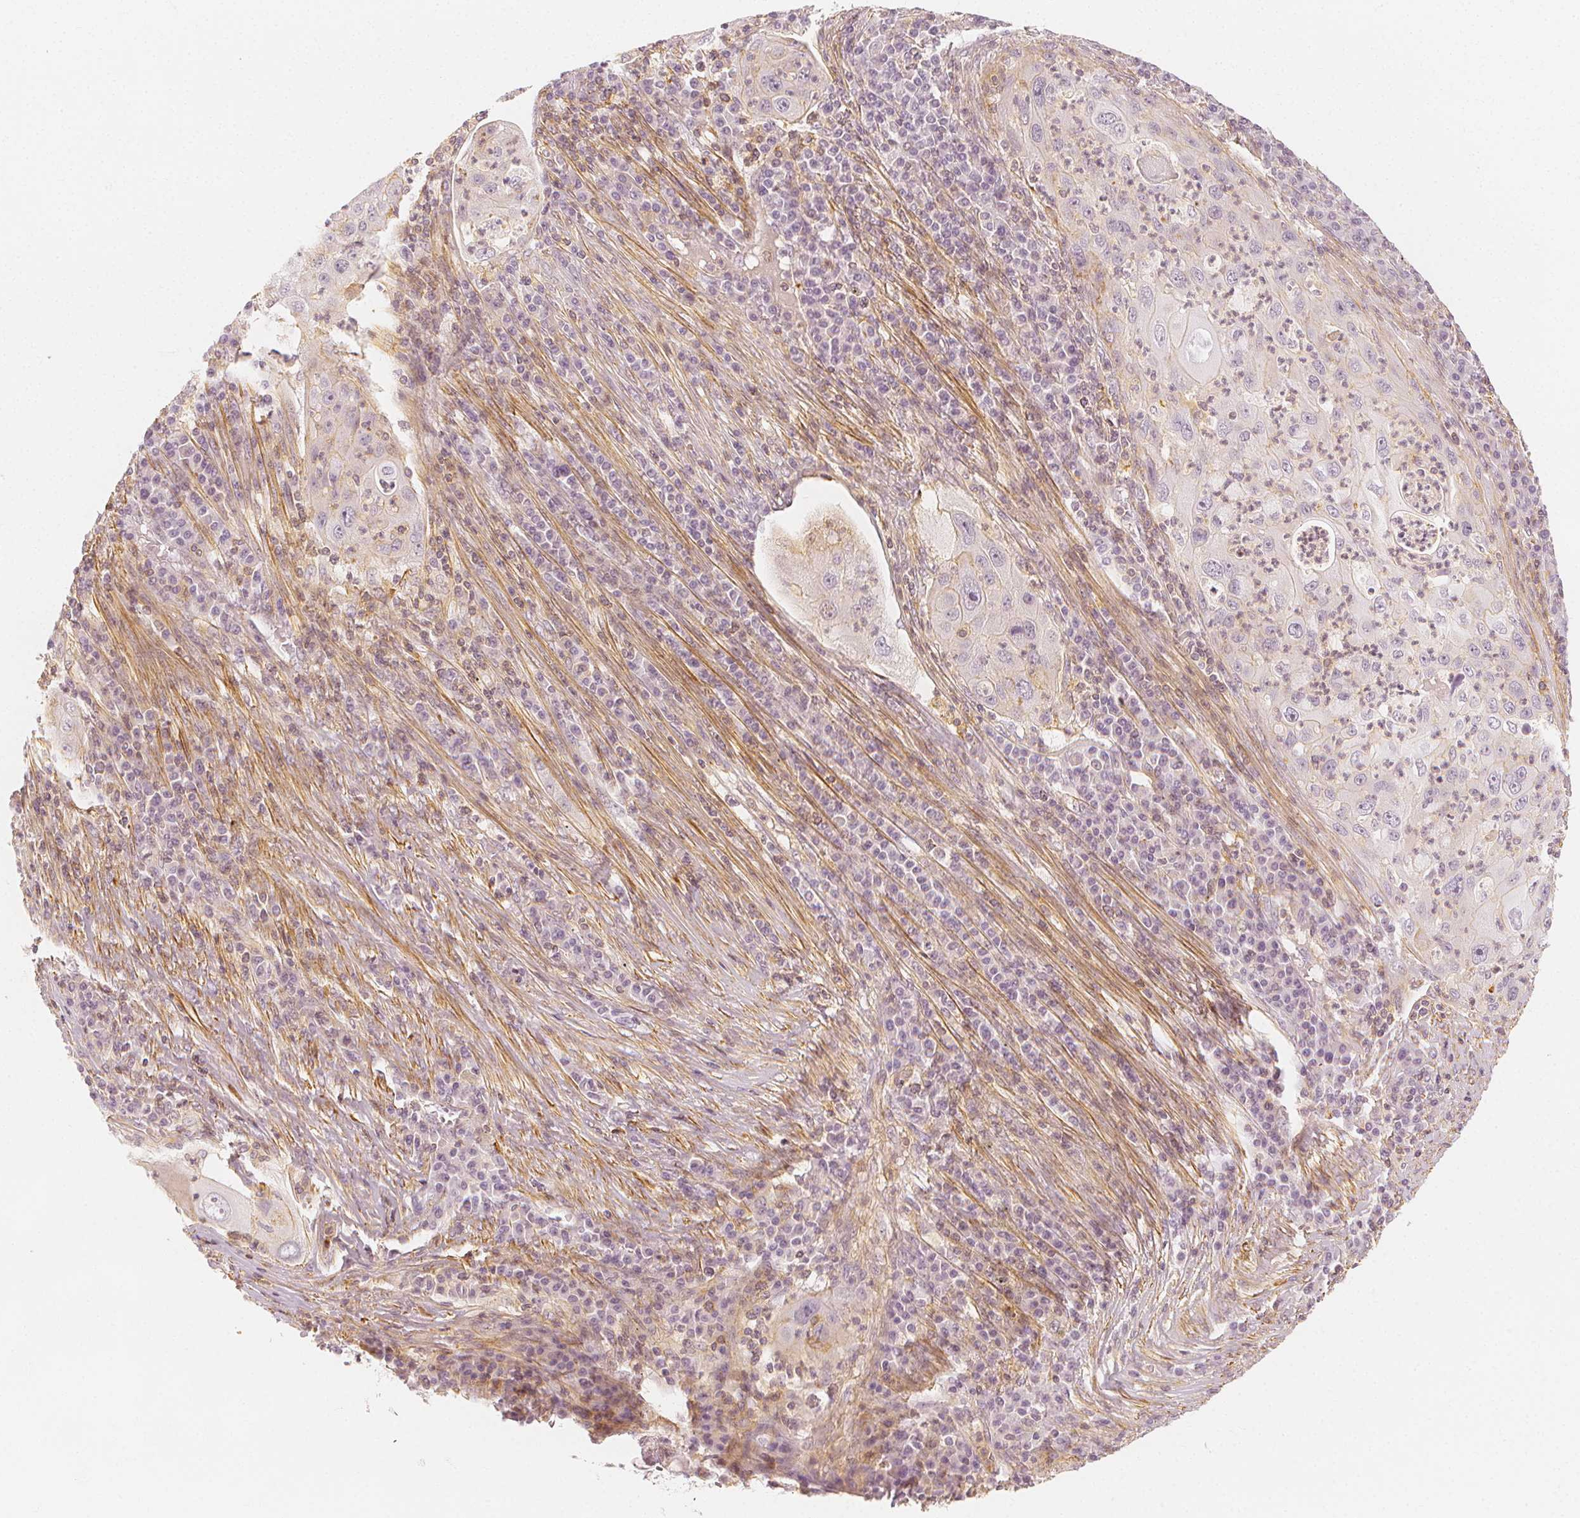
{"staining": {"intensity": "weak", "quantity": "<25%", "location": "cytoplasmic/membranous"}, "tissue": "lung cancer", "cell_type": "Tumor cells", "image_type": "cancer", "snomed": [{"axis": "morphology", "description": "Squamous cell carcinoma, NOS"}, {"axis": "topography", "description": "Lung"}], "caption": "Tumor cells are negative for protein expression in human squamous cell carcinoma (lung). (Immunohistochemistry (ihc), brightfield microscopy, high magnification).", "gene": "ARHGAP26", "patient": {"sex": "female", "age": 59}}